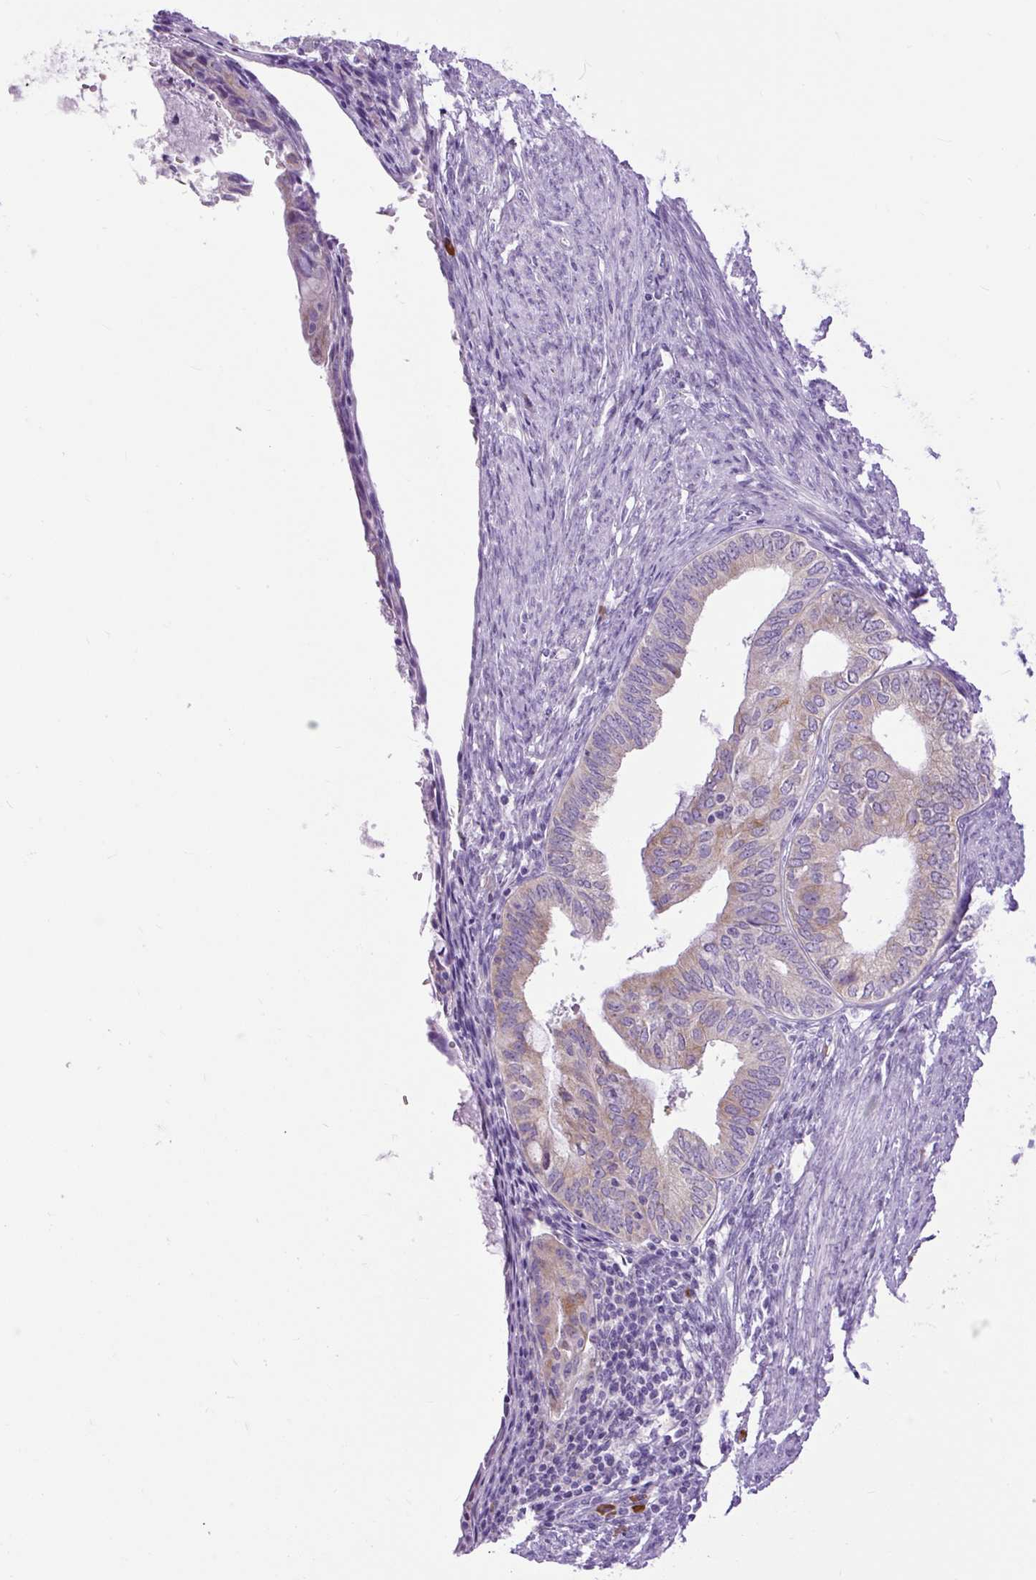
{"staining": {"intensity": "weak", "quantity": "25%-75%", "location": "cytoplasmic/membranous"}, "tissue": "endometrial cancer", "cell_type": "Tumor cells", "image_type": "cancer", "snomed": [{"axis": "morphology", "description": "Adenocarcinoma, NOS"}, {"axis": "topography", "description": "Endometrium"}], "caption": "Endometrial cancer (adenocarcinoma) stained with DAB IHC shows low levels of weak cytoplasmic/membranous staining in approximately 25%-75% of tumor cells.", "gene": "SYBU", "patient": {"sex": "female", "age": 86}}